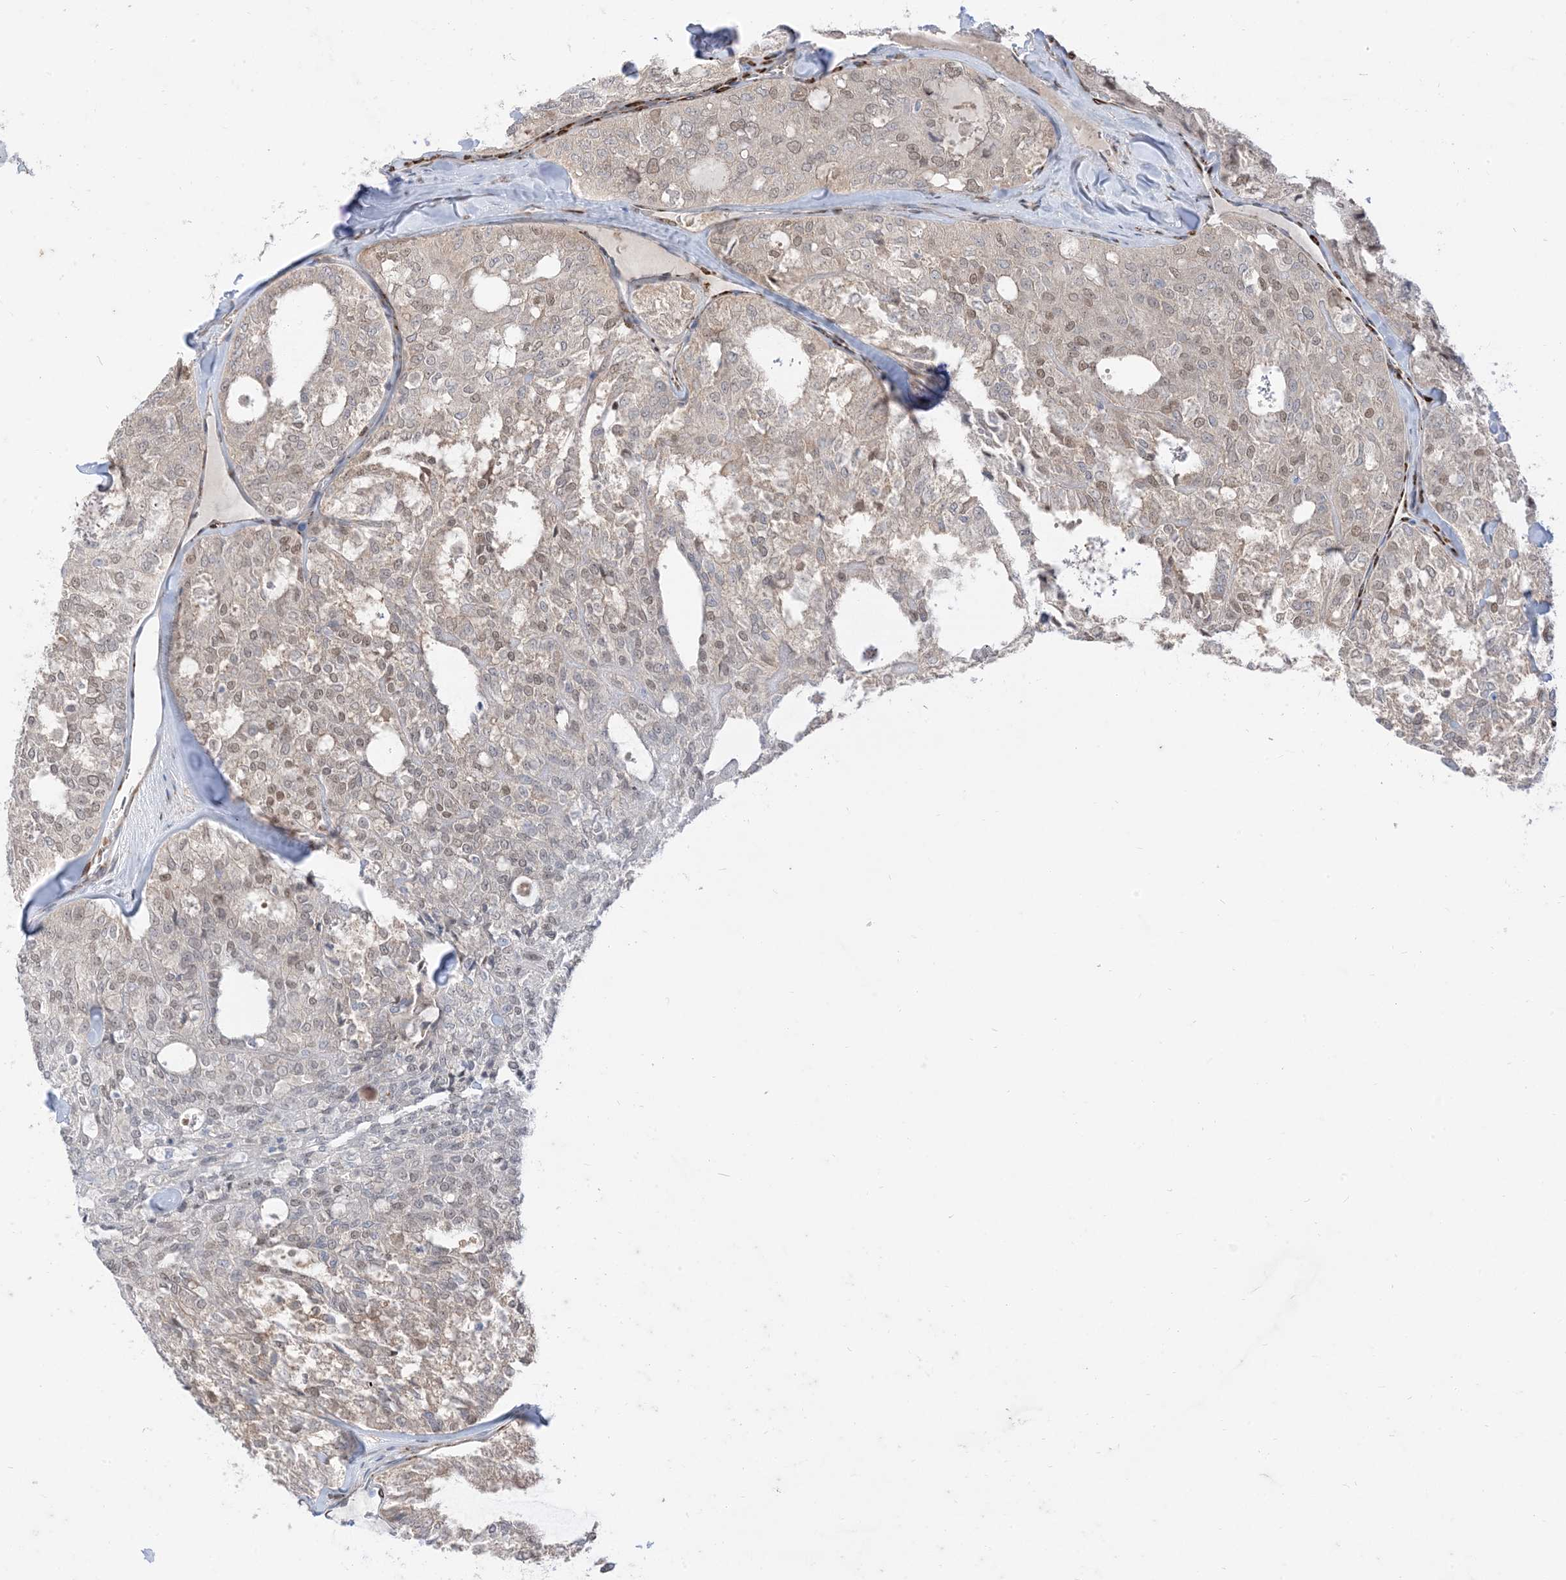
{"staining": {"intensity": "weak", "quantity": "<25%", "location": "nuclear"}, "tissue": "thyroid cancer", "cell_type": "Tumor cells", "image_type": "cancer", "snomed": [{"axis": "morphology", "description": "Follicular adenoma carcinoma, NOS"}, {"axis": "topography", "description": "Thyroid gland"}], "caption": "This is an IHC photomicrograph of human thyroid follicular adenoma carcinoma. There is no expression in tumor cells.", "gene": "RIN1", "patient": {"sex": "male", "age": 75}}